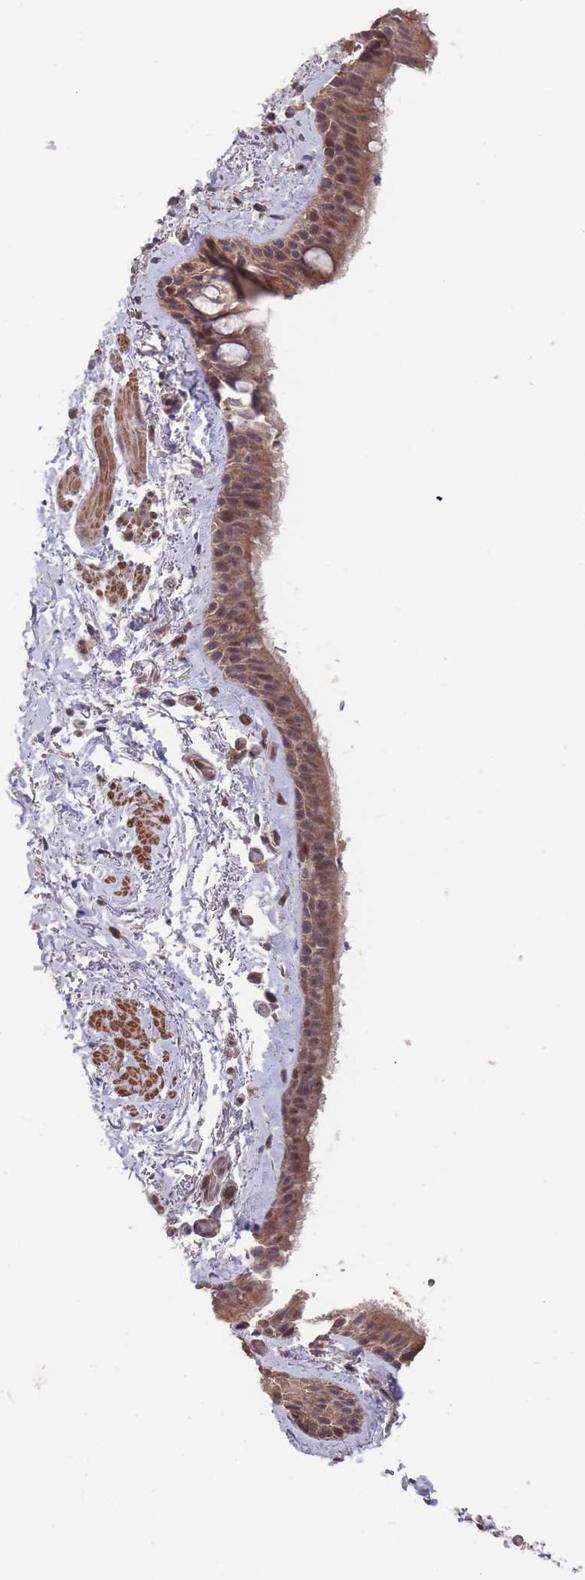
{"staining": {"intensity": "moderate", "quantity": ">75%", "location": "cytoplasmic/membranous,nuclear"}, "tissue": "bronchus", "cell_type": "Respiratory epithelial cells", "image_type": "normal", "snomed": [{"axis": "morphology", "description": "Normal tissue, NOS"}, {"axis": "topography", "description": "Lymph node"}, {"axis": "topography", "description": "Cartilage tissue"}, {"axis": "topography", "description": "Bronchus"}], "caption": "Brown immunohistochemical staining in normal human bronchus reveals moderate cytoplasmic/membranous,nuclear positivity in approximately >75% of respiratory epithelial cells.", "gene": "SF3B1", "patient": {"sex": "female", "age": 70}}